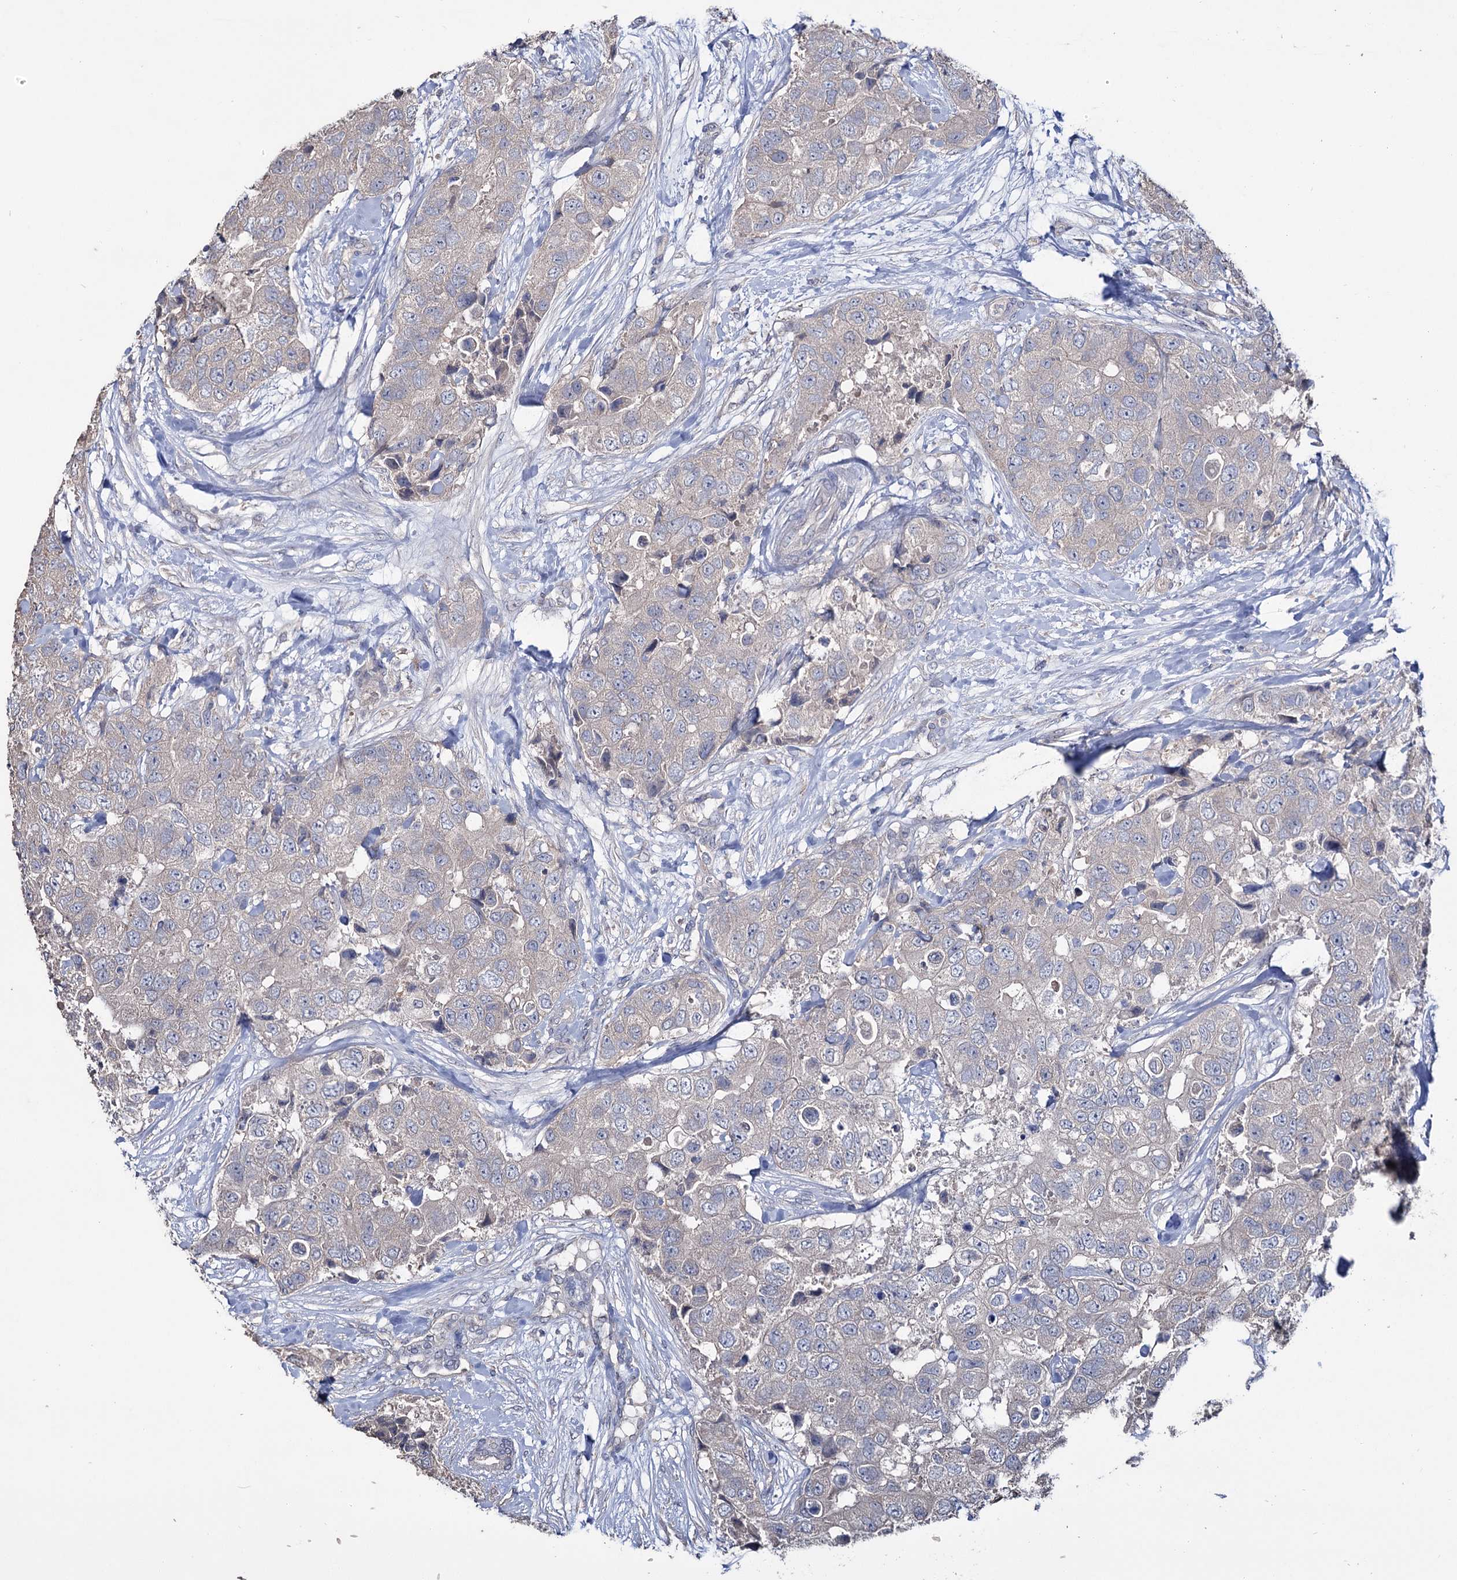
{"staining": {"intensity": "negative", "quantity": "none", "location": "none"}, "tissue": "breast cancer", "cell_type": "Tumor cells", "image_type": "cancer", "snomed": [{"axis": "morphology", "description": "Duct carcinoma"}, {"axis": "topography", "description": "Breast"}], "caption": "Invasive ductal carcinoma (breast) was stained to show a protein in brown. There is no significant positivity in tumor cells. (IHC, brightfield microscopy, high magnification).", "gene": "EPB41L5", "patient": {"sex": "female", "age": 62}}